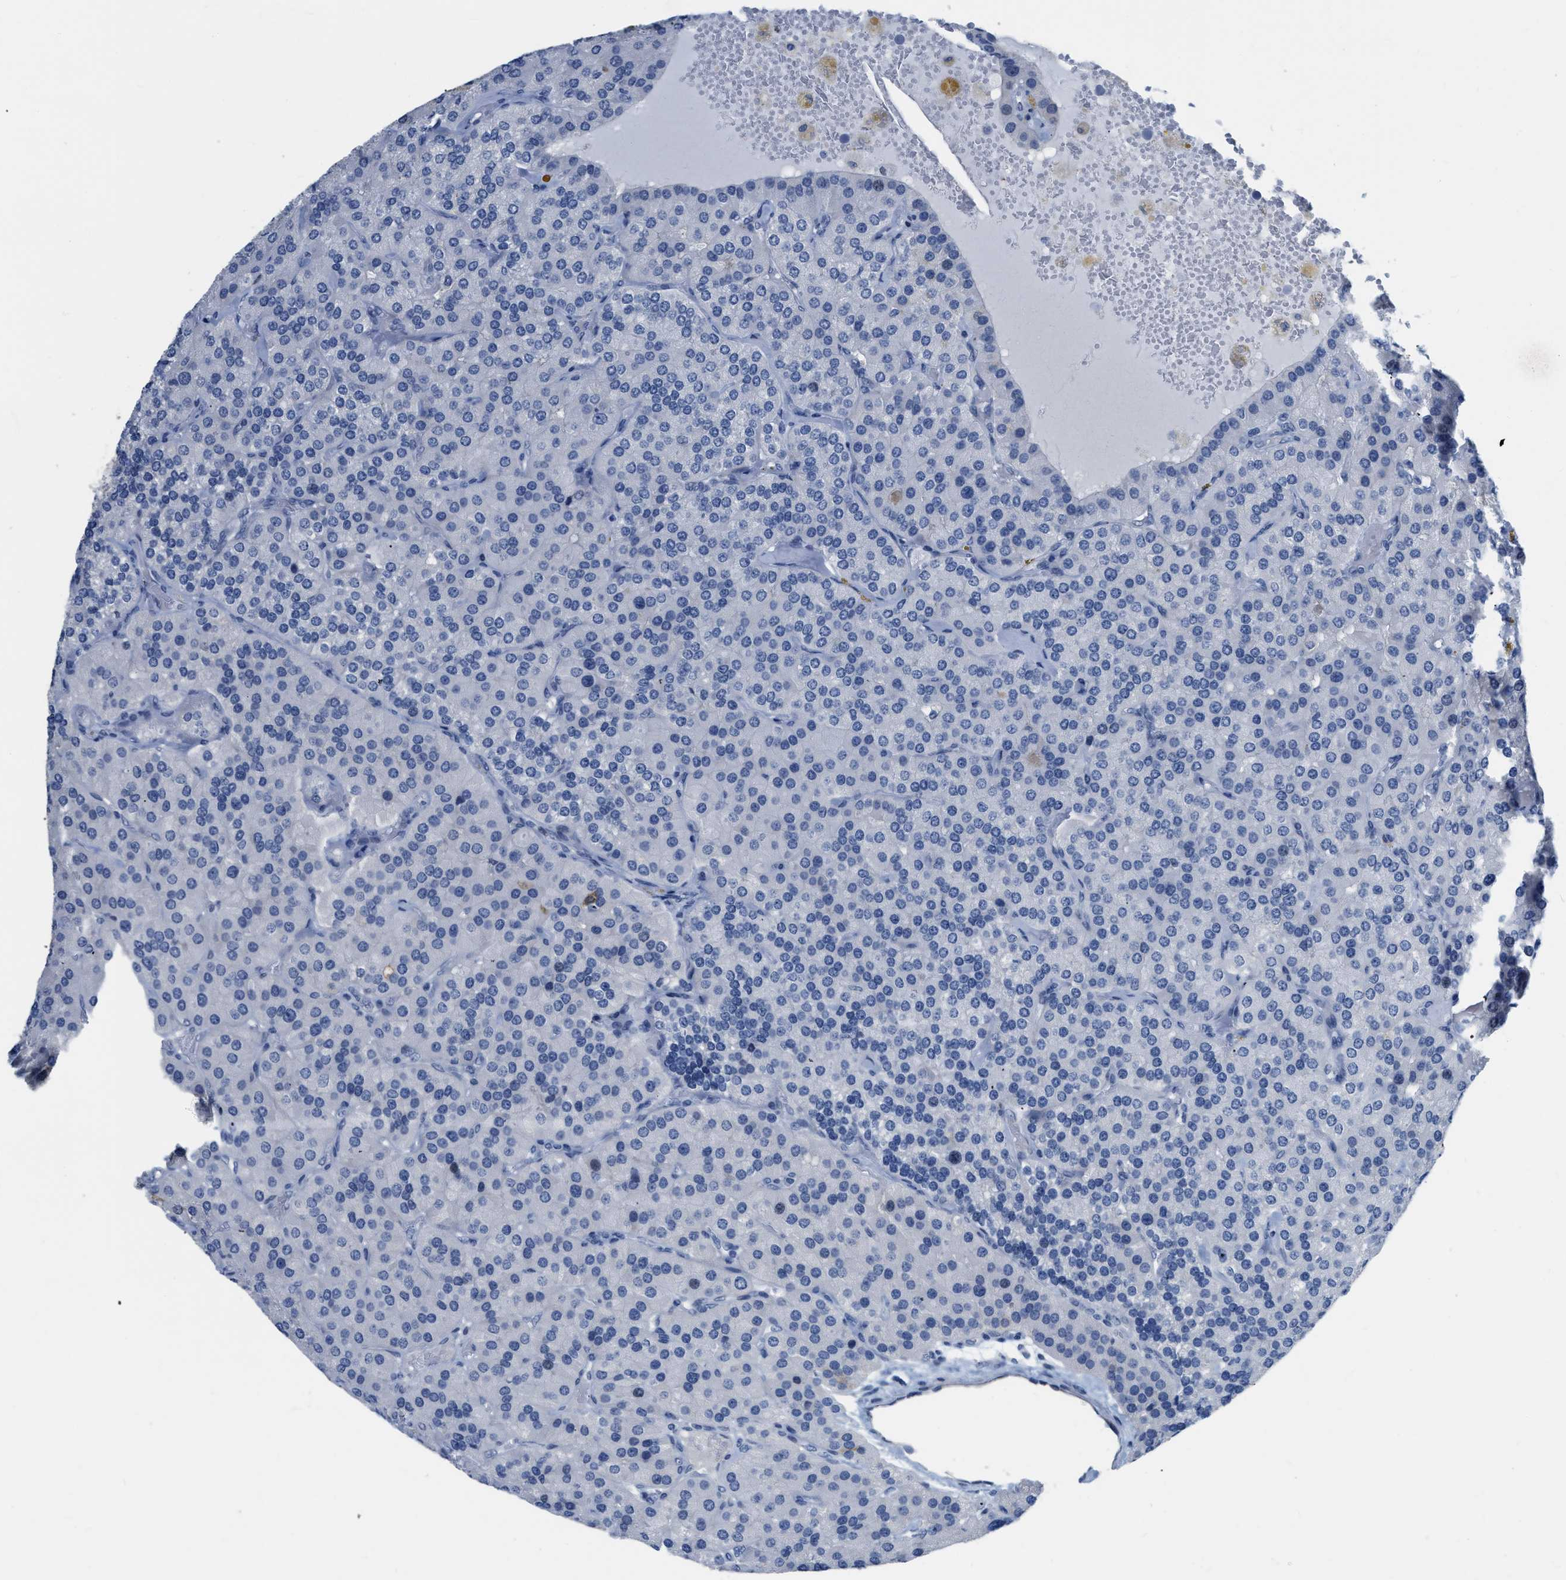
{"staining": {"intensity": "moderate", "quantity": "25%-75%", "location": "cytoplasmic/membranous"}, "tissue": "parathyroid gland", "cell_type": "Glandular cells", "image_type": "normal", "snomed": [{"axis": "morphology", "description": "Normal tissue, NOS"}, {"axis": "morphology", "description": "Adenoma, NOS"}, {"axis": "topography", "description": "Parathyroid gland"}], "caption": "Human parathyroid gland stained with a brown dye shows moderate cytoplasmic/membranous positive positivity in about 25%-75% of glandular cells.", "gene": "CRYM", "patient": {"sex": "female", "age": 86}}